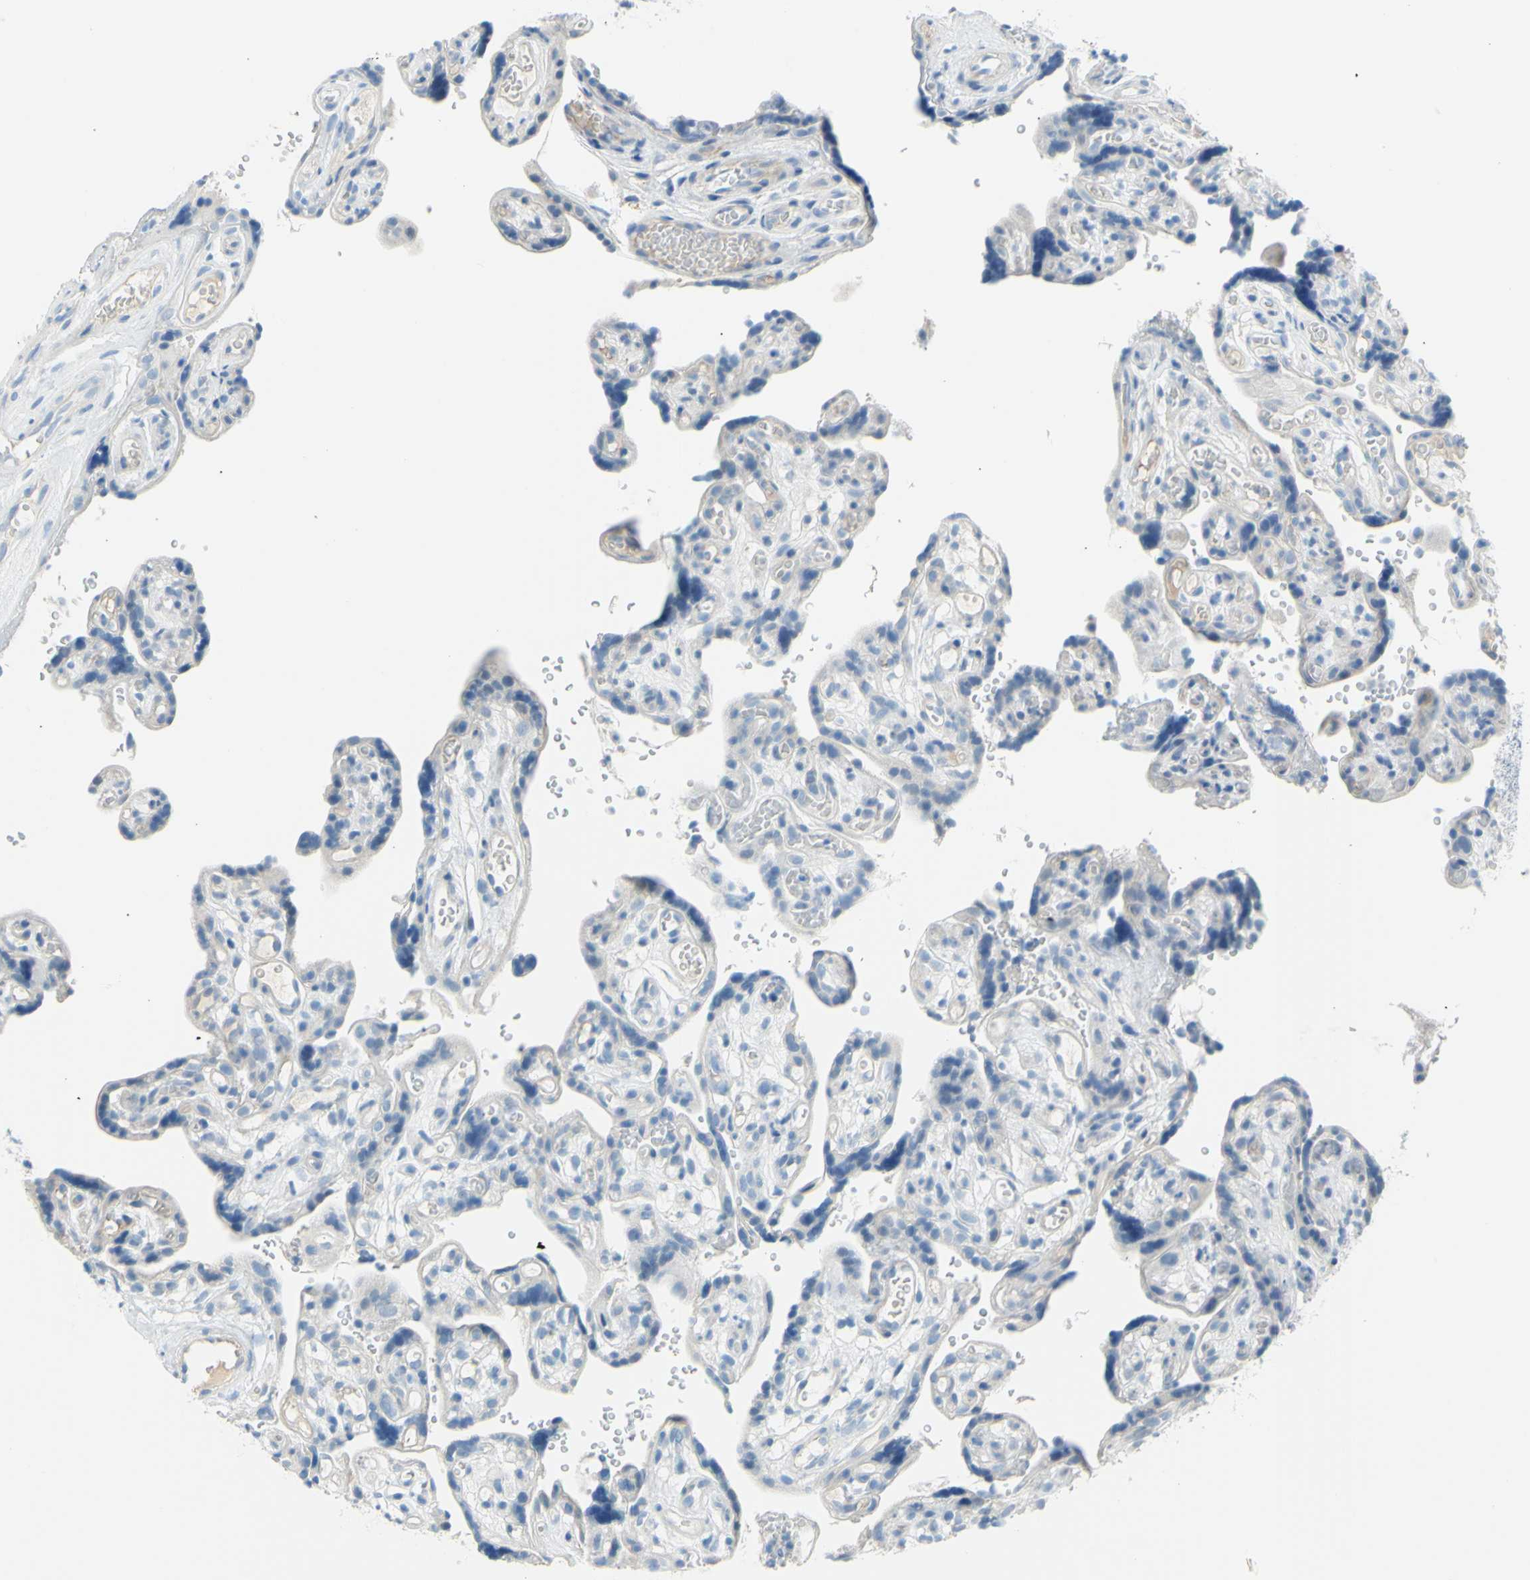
{"staining": {"intensity": "negative", "quantity": "none", "location": "none"}, "tissue": "placenta", "cell_type": "Trophoblastic cells", "image_type": "normal", "snomed": [{"axis": "morphology", "description": "Normal tissue, NOS"}, {"axis": "topography", "description": "Placenta"}], "caption": "This is a histopathology image of immunohistochemistry (IHC) staining of normal placenta, which shows no expression in trophoblastic cells.", "gene": "SLC1A2", "patient": {"sex": "female", "age": 30}}